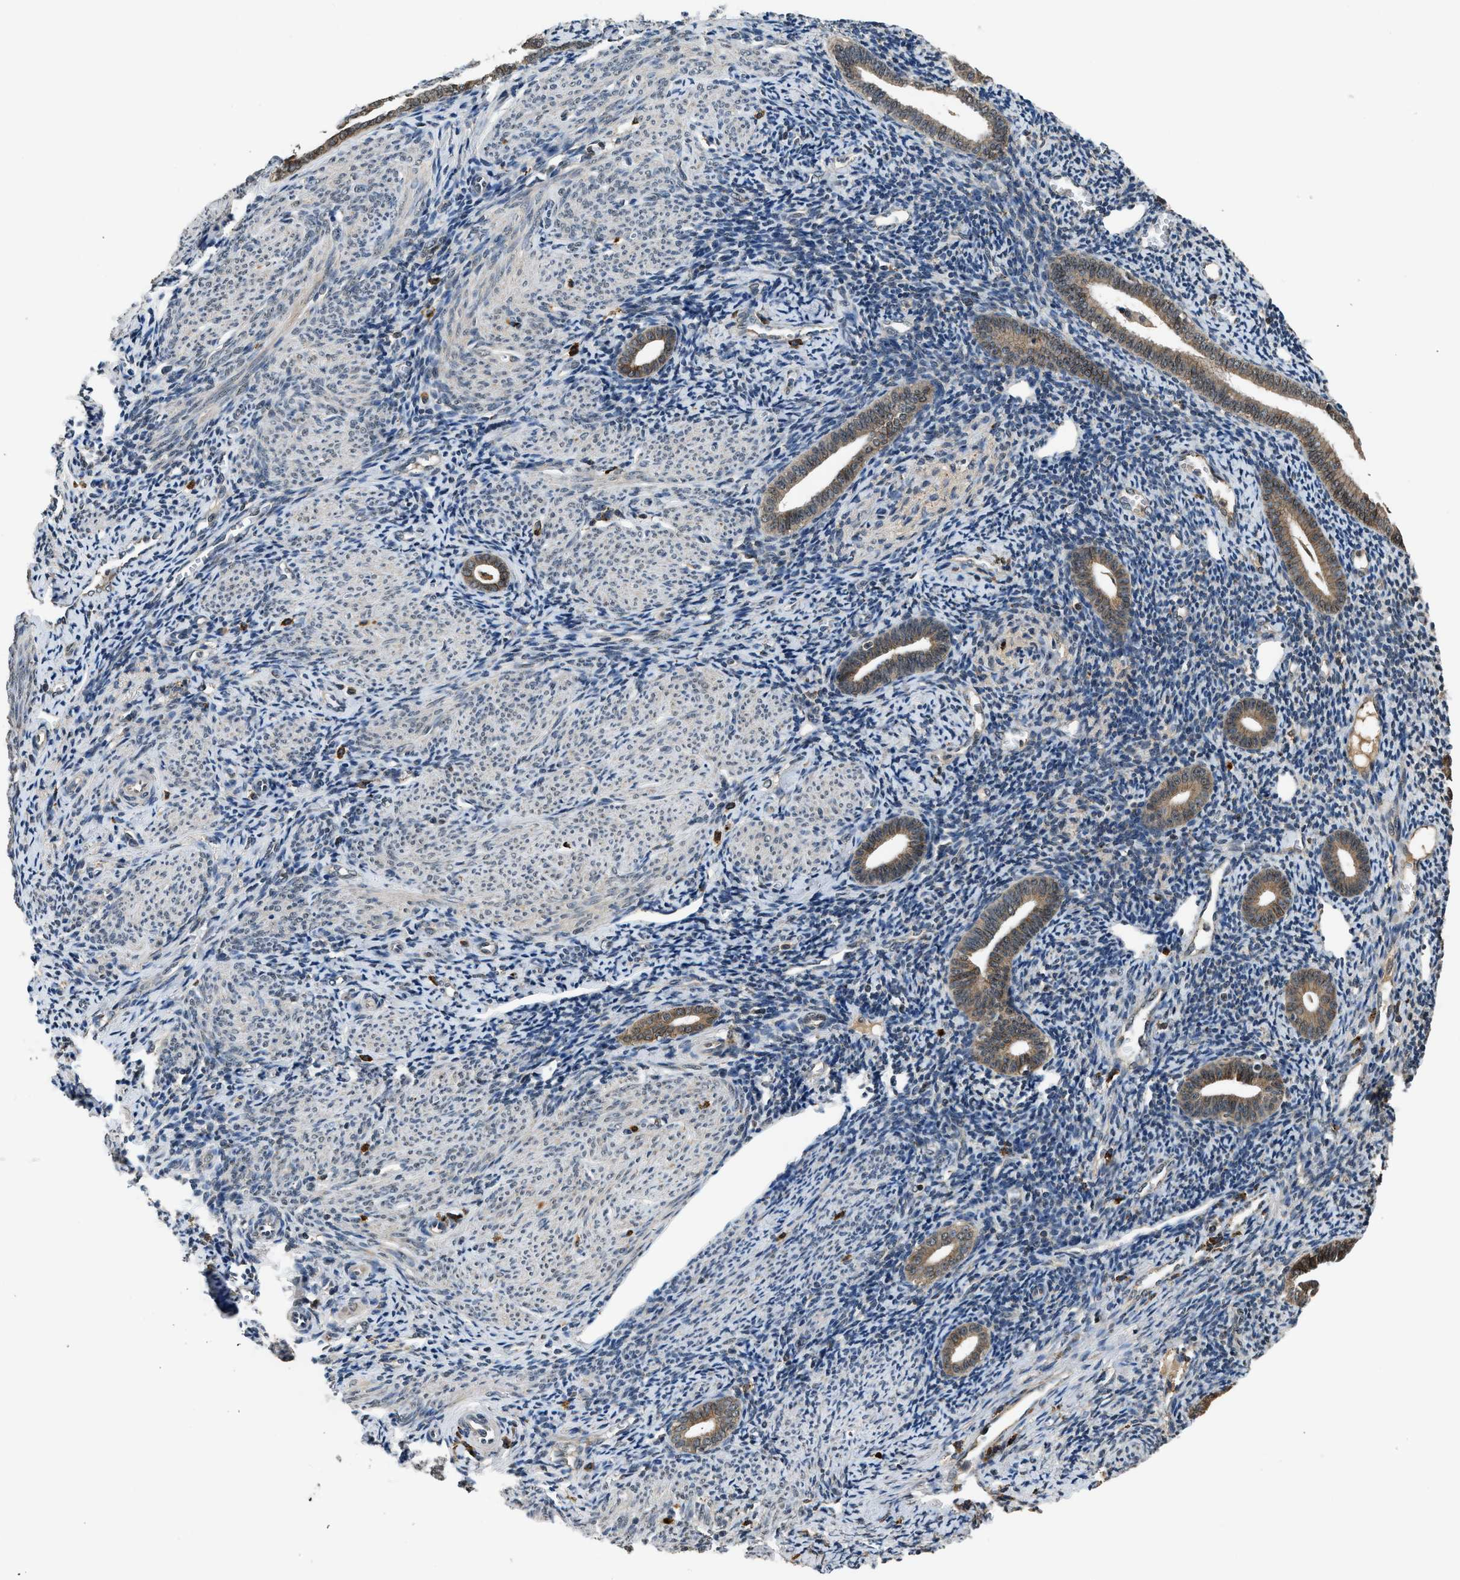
{"staining": {"intensity": "moderate", "quantity": "<25%", "location": "cytoplasmic/membranous"}, "tissue": "endometrium", "cell_type": "Cells in endometrial stroma", "image_type": "normal", "snomed": [{"axis": "morphology", "description": "Normal tissue, NOS"}, {"axis": "topography", "description": "Endometrium"}], "caption": "A brown stain labels moderate cytoplasmic/membranous positivity of a protein in cells in endometrial stroma of normal endometrium. Using DAB (3,3'-diaminobenzidine) (brown) and hematoxylin (blue) stains, captured at high magnification using brightfield microscopy.", "gene": "SLC15A4", "patient": {"sex": "female", "age": 50}}